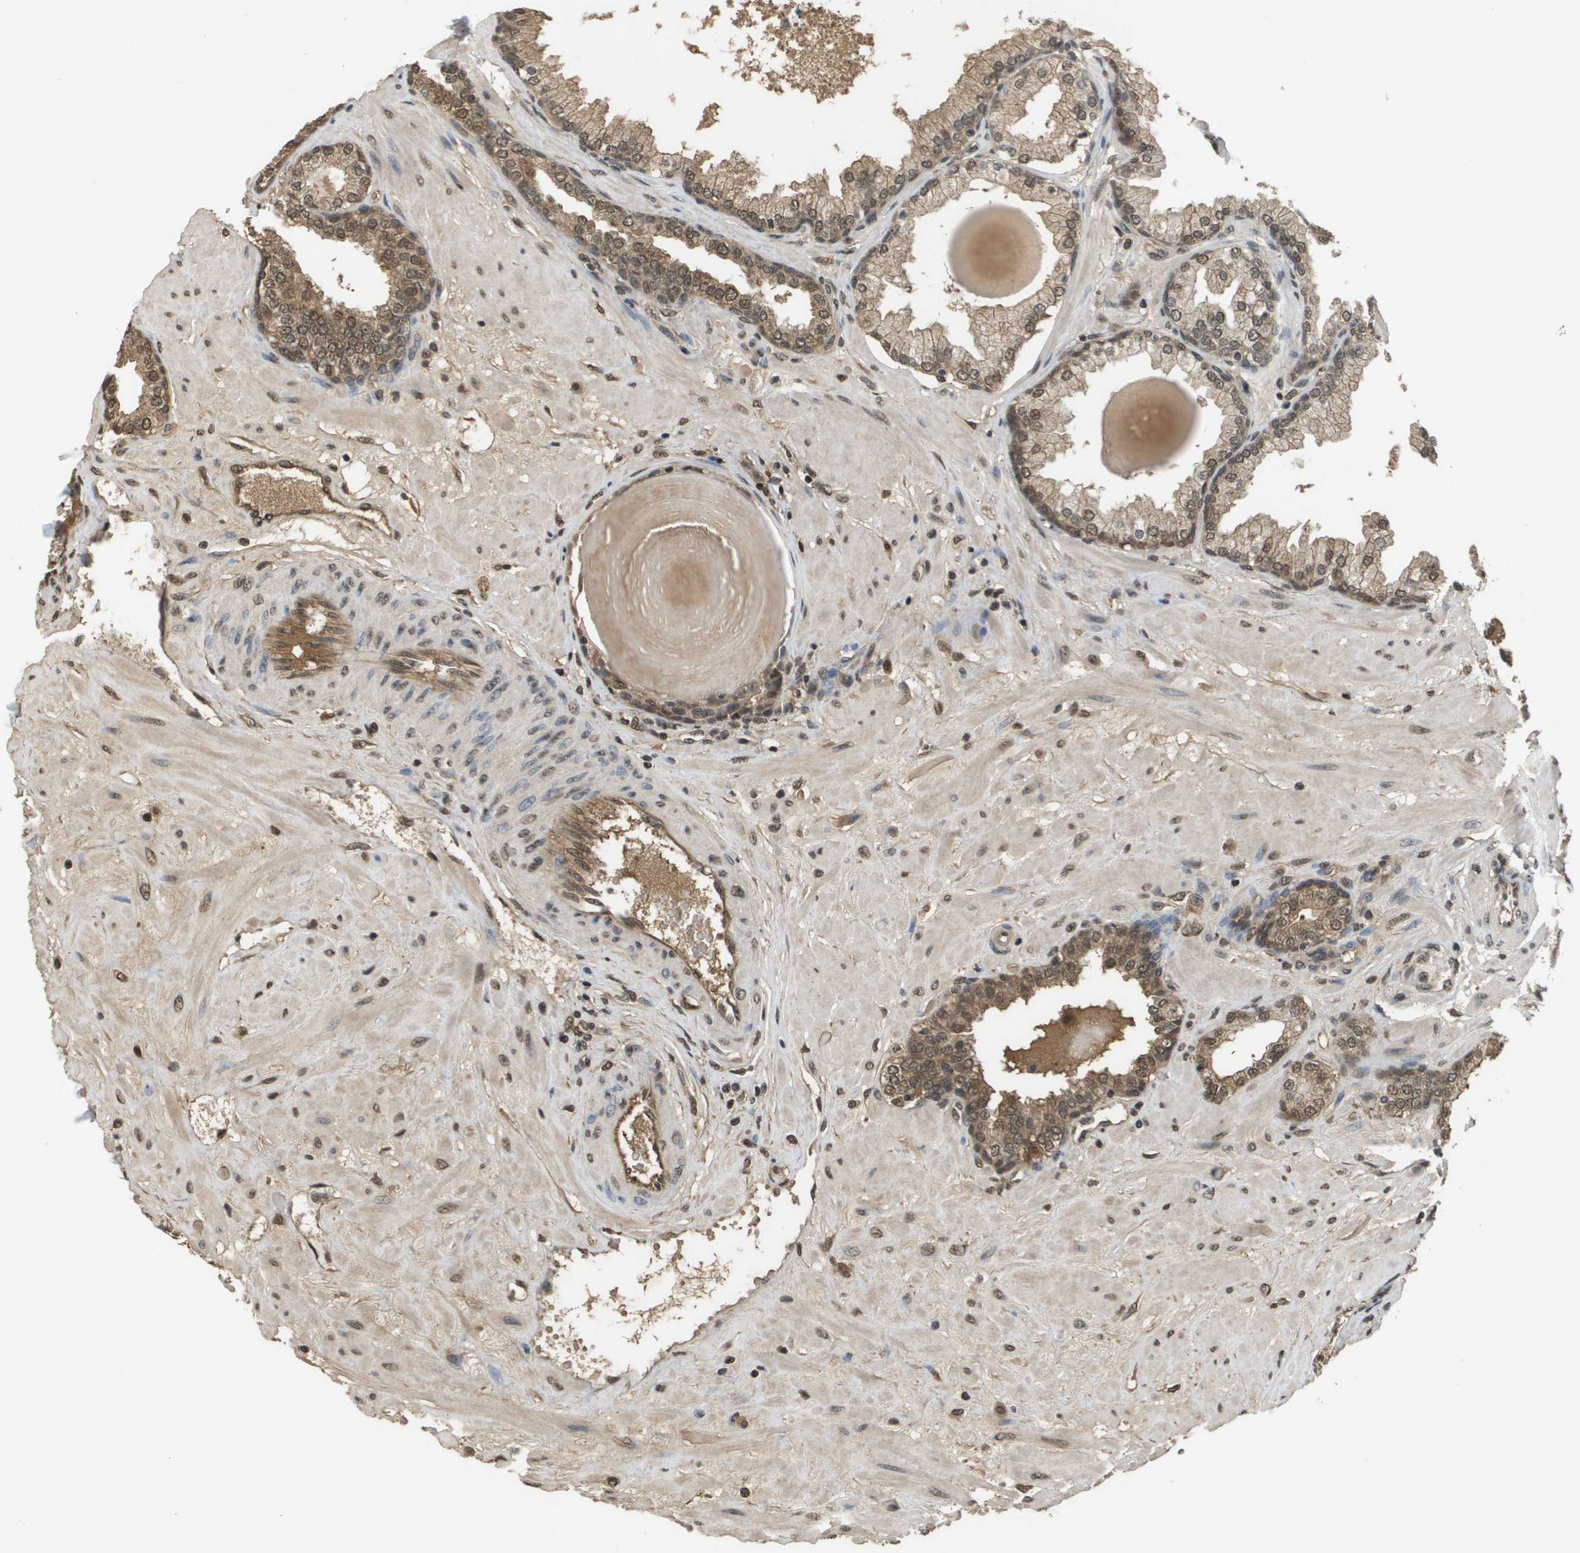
{"staining": {"intensity": "moderate", "quantity": ">75%", "location": "cytoplasmic/membranous,nuclear"}, "tissue": "prostate", "cell_type": "Glandular cells", "image_type": "normal", "snomed": [{"axis": "morphology", "description": "Normal tissue, NOS"}, {"axis": "topography", "description": "Prostate"}], "caption": "Brown immunohistochemical staining in unremarkable prostate displays moderate cytoplasmic/membranous,nuclear positivity in approximately >75% of glandular cells. (Brightfield microscopy of DAB IHC at high magnification).", "gene": "NDRG2", "patient": {"sex": "male", "age": 51}}